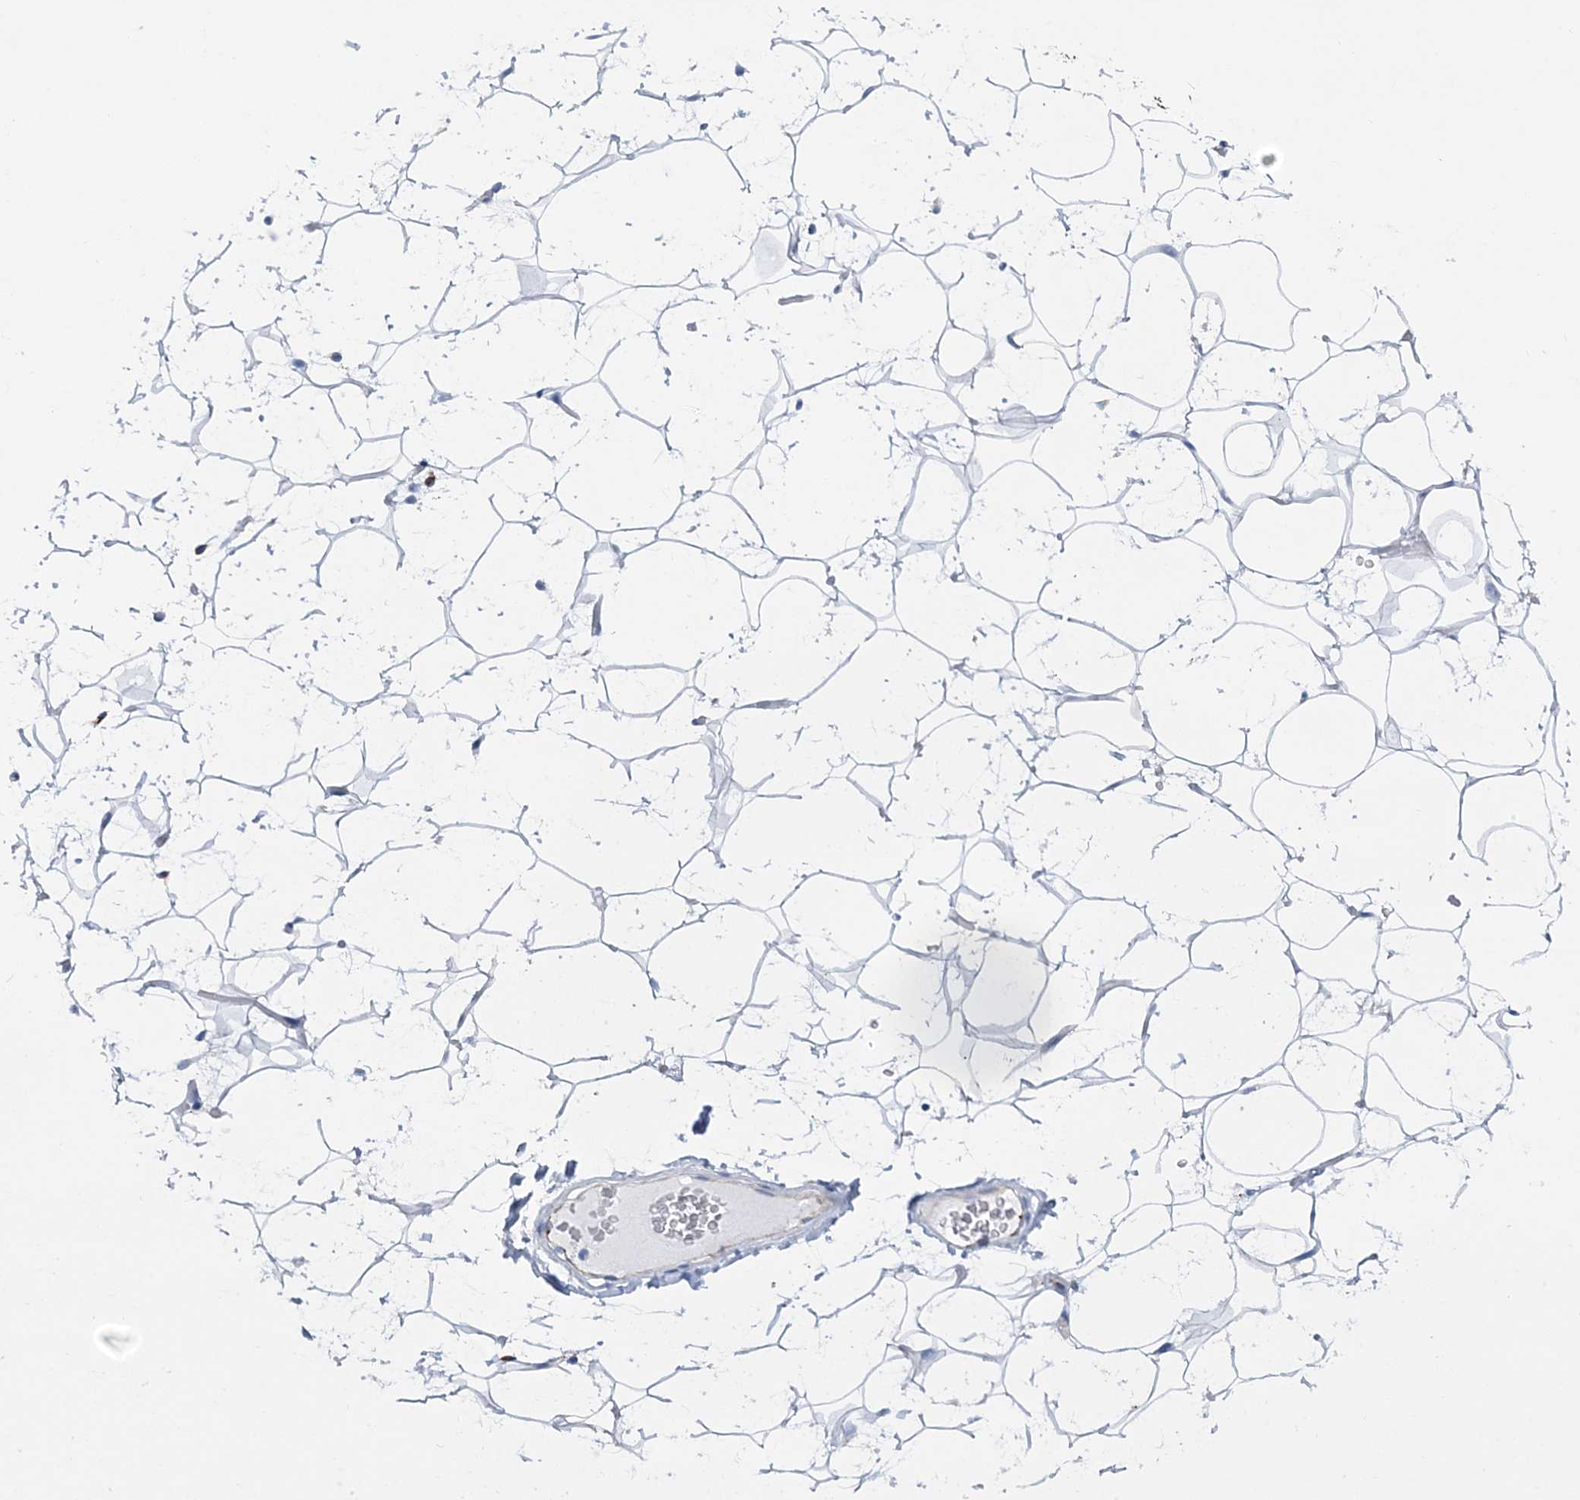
{"staining": {"intensity": "negative", "quantity": "none", "location": "none"}, "tissue": "adipose tissue", "cell_type": "Adipocytes", "image_type": "normal", "snomed": [{"axis": "morphology", "description": "Normal tissue, NOS"}, {"axis": "topography", "description": "Breast"}], "caption": "This is an immunohistochemistry (IHC) image of unremarkable adipose tissue. There is no positivity in adipocytes.", "gene": "RAB11FIP5", "patient": {"sex": "female", "age": 26}}